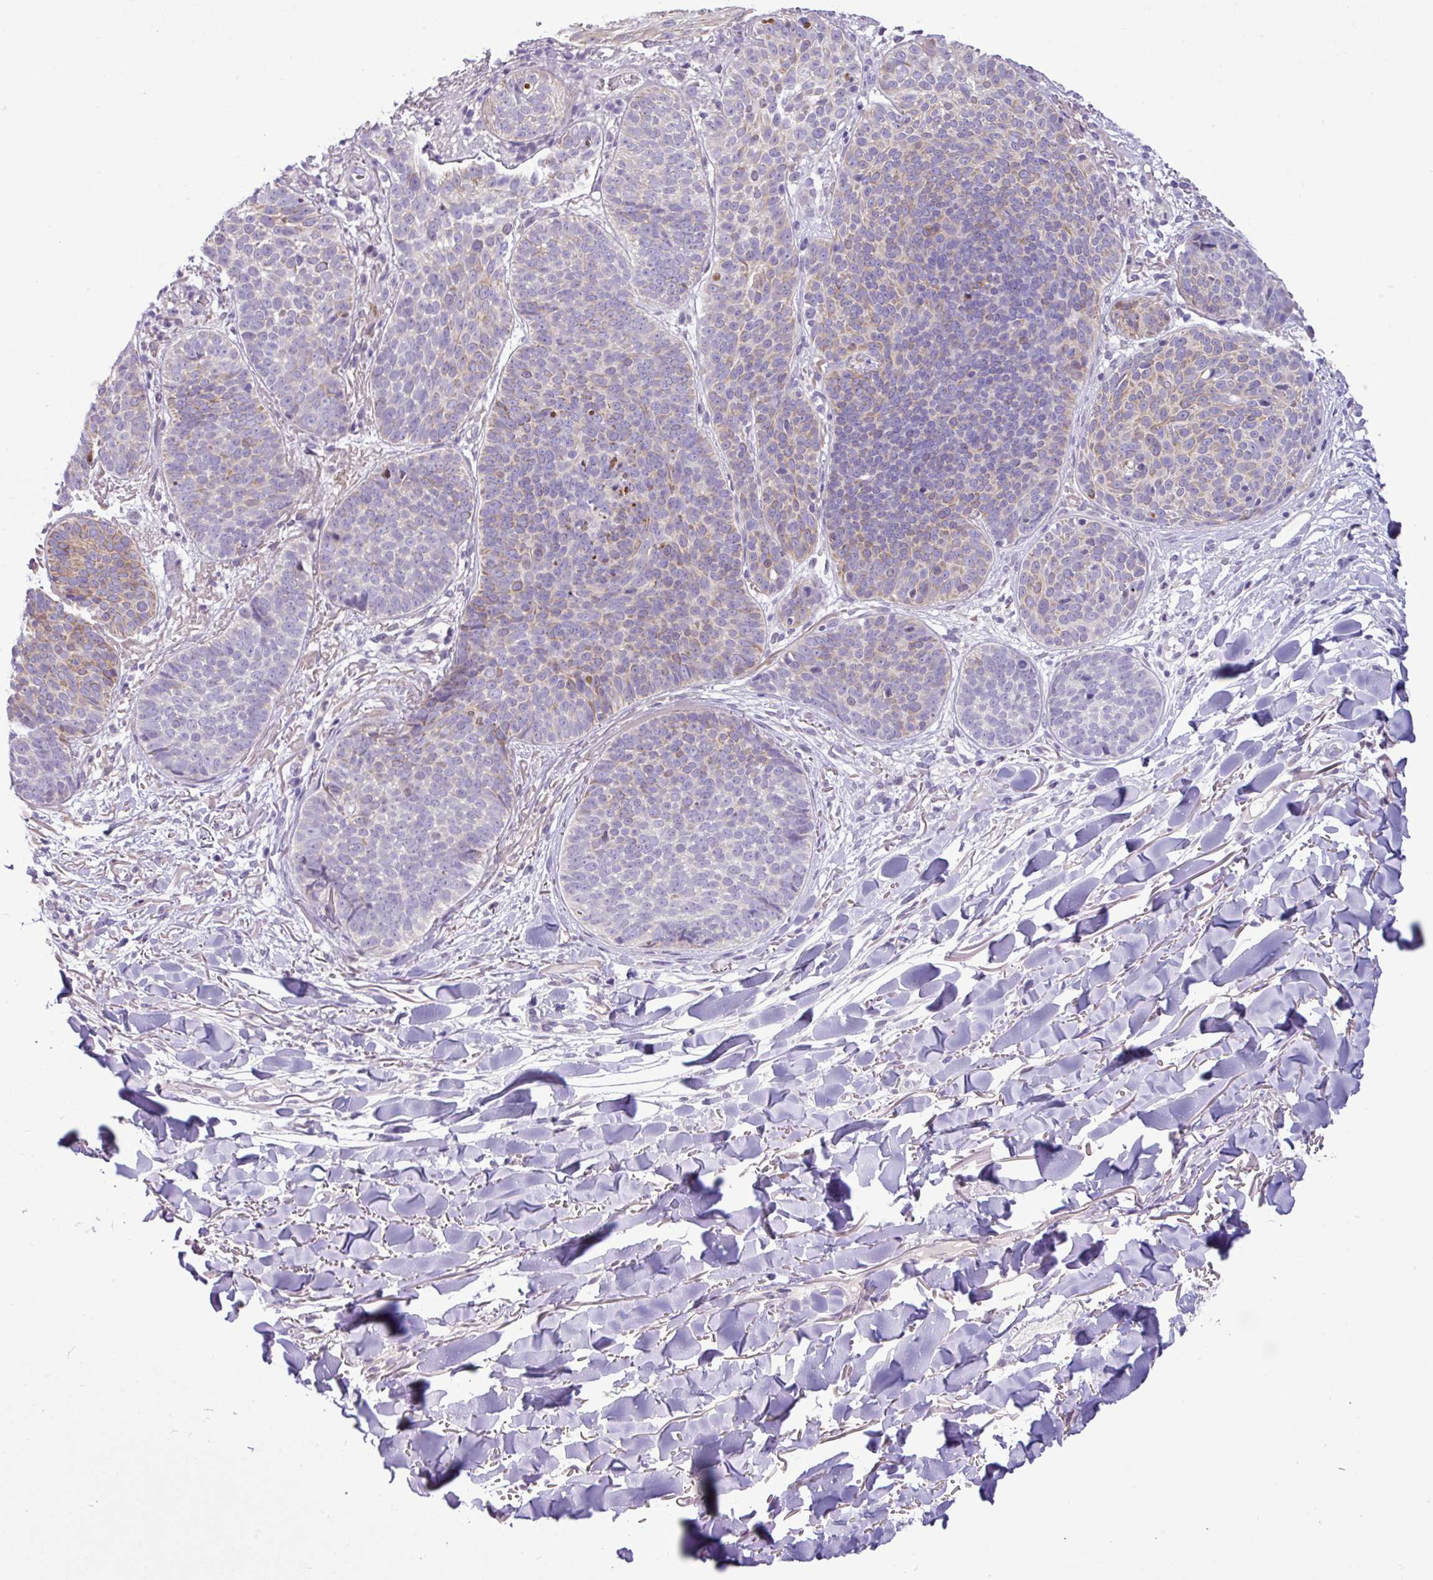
{"staining": {"intensity": "moderate", "quantity": "<25%", "location": "cytoplasmic/membranous"}, "tissue": "skin cancer", "cell_type": "Tumor cells", "image_type": "cancer", "snomed": [{"axis": "morphology", "description": "Basal cell carcinoma"}, {"axis": "topography", "description": "Skin"}, {"axis": "topography", "description": "Skin of neck"}, {"axis": "topography", "description": "Skin of shoulder"}, {"axis": "topography", "description": "Skin of back"}], "caption": "Immunohistochemical staining of human skin cancer displays moderate cytoplasmic/membranous protein positivity in about <25% of tumor cells. Ihc stains the protein in brown and the nuclei are stained blue.", "gene": "PNLDC1", "patient": {"sex": "male", "age": 80}}